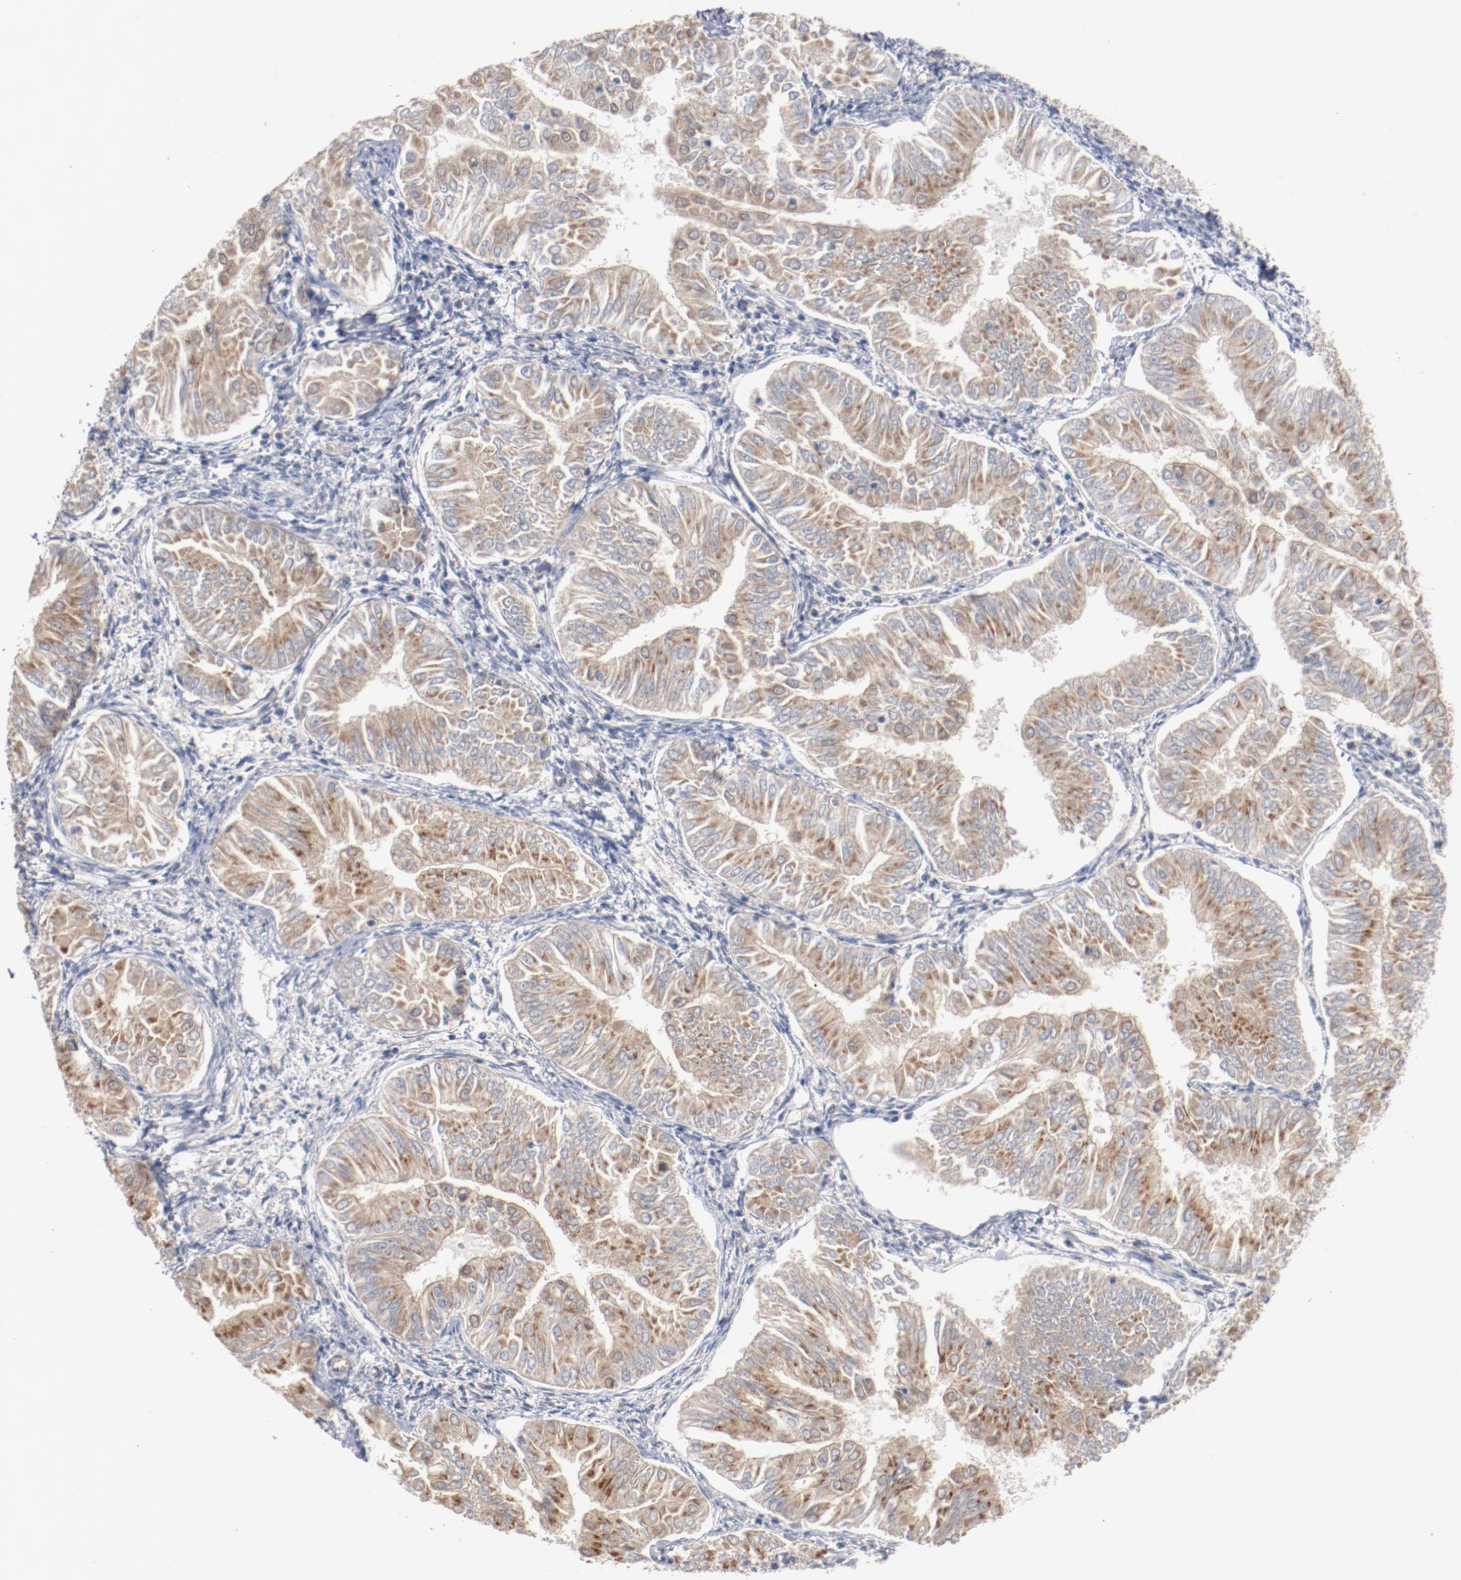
{"staining": {"intensity": "moderate", "quantity": ">75%", "location": "cytoplasmic/membranous"}, "tissue": "endometrial cancer", "cell_type": "Tumor cells", "image_type": "cancer", "snomed": [{"axis": "morphology", "description": "Adenocarcinoma, NOS"}, {"axis": "topography", "description": "Endometrium"}], "caption": "Approximately >75% of tumor cells in human endometrial cancer demonstrate moderate cytoplasmic/membranous protein expression as visualized by brown immunohistochemical staining.", "gene": "RNASE11", "patient": {"sex": "female", "age": 53}}